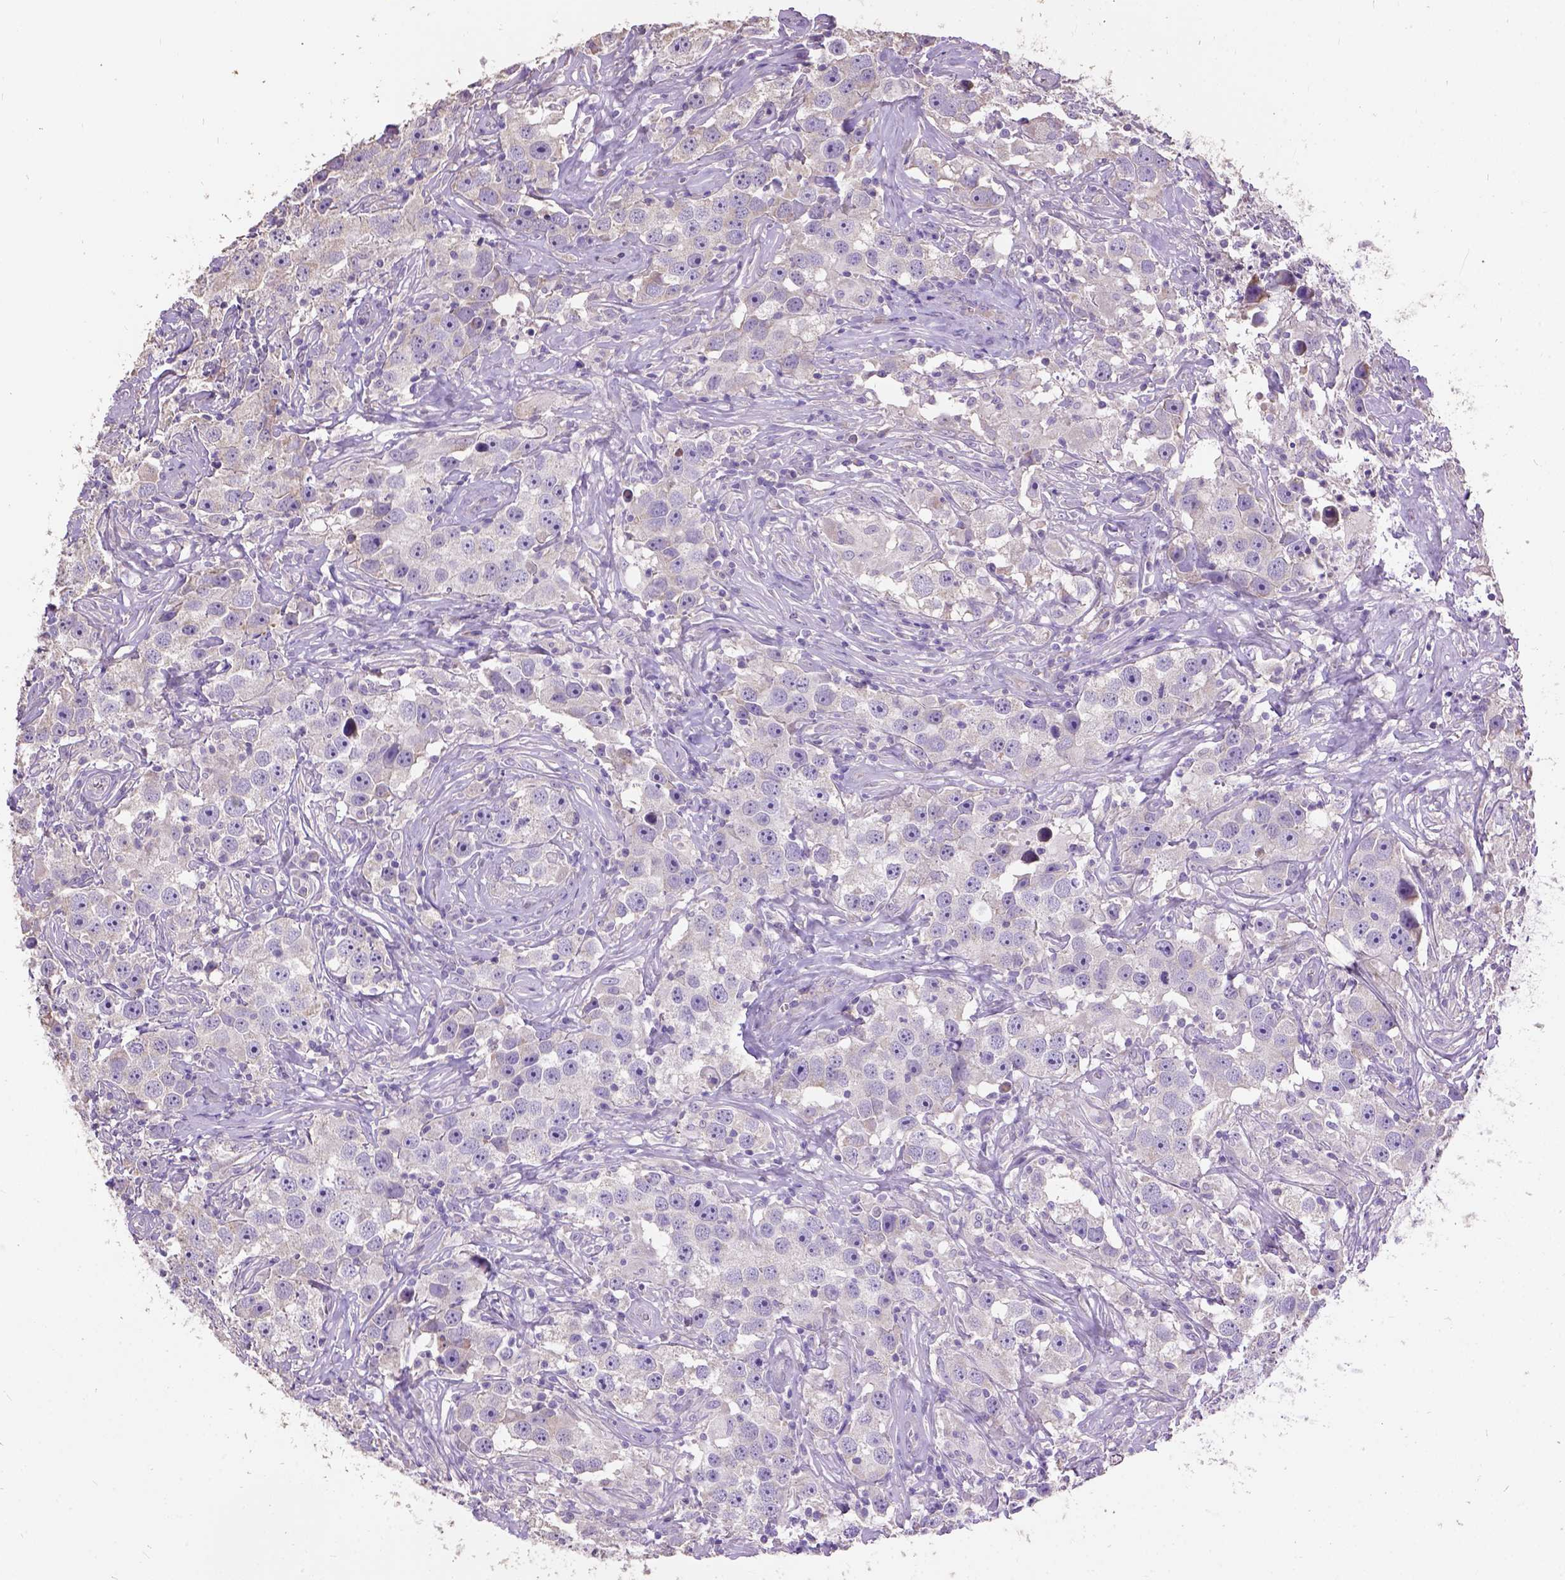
{"staining": {"intensity": "negative", "quantity": "none", "location": "none"}, "tissue": "testis cancer", "cell_type": "Tumor cells", "image_type": "cancer", "snomed": [{"axis": "morphology", "description": "Seminoma, NOS"}, {"axis": "topography", "description": "Testis"}], "caption": "Tumor cells are negative for protein expression in human testis cancer (seminoma).", "gene": "DQX1", "patient": {"sex": "male", "age": 49}}